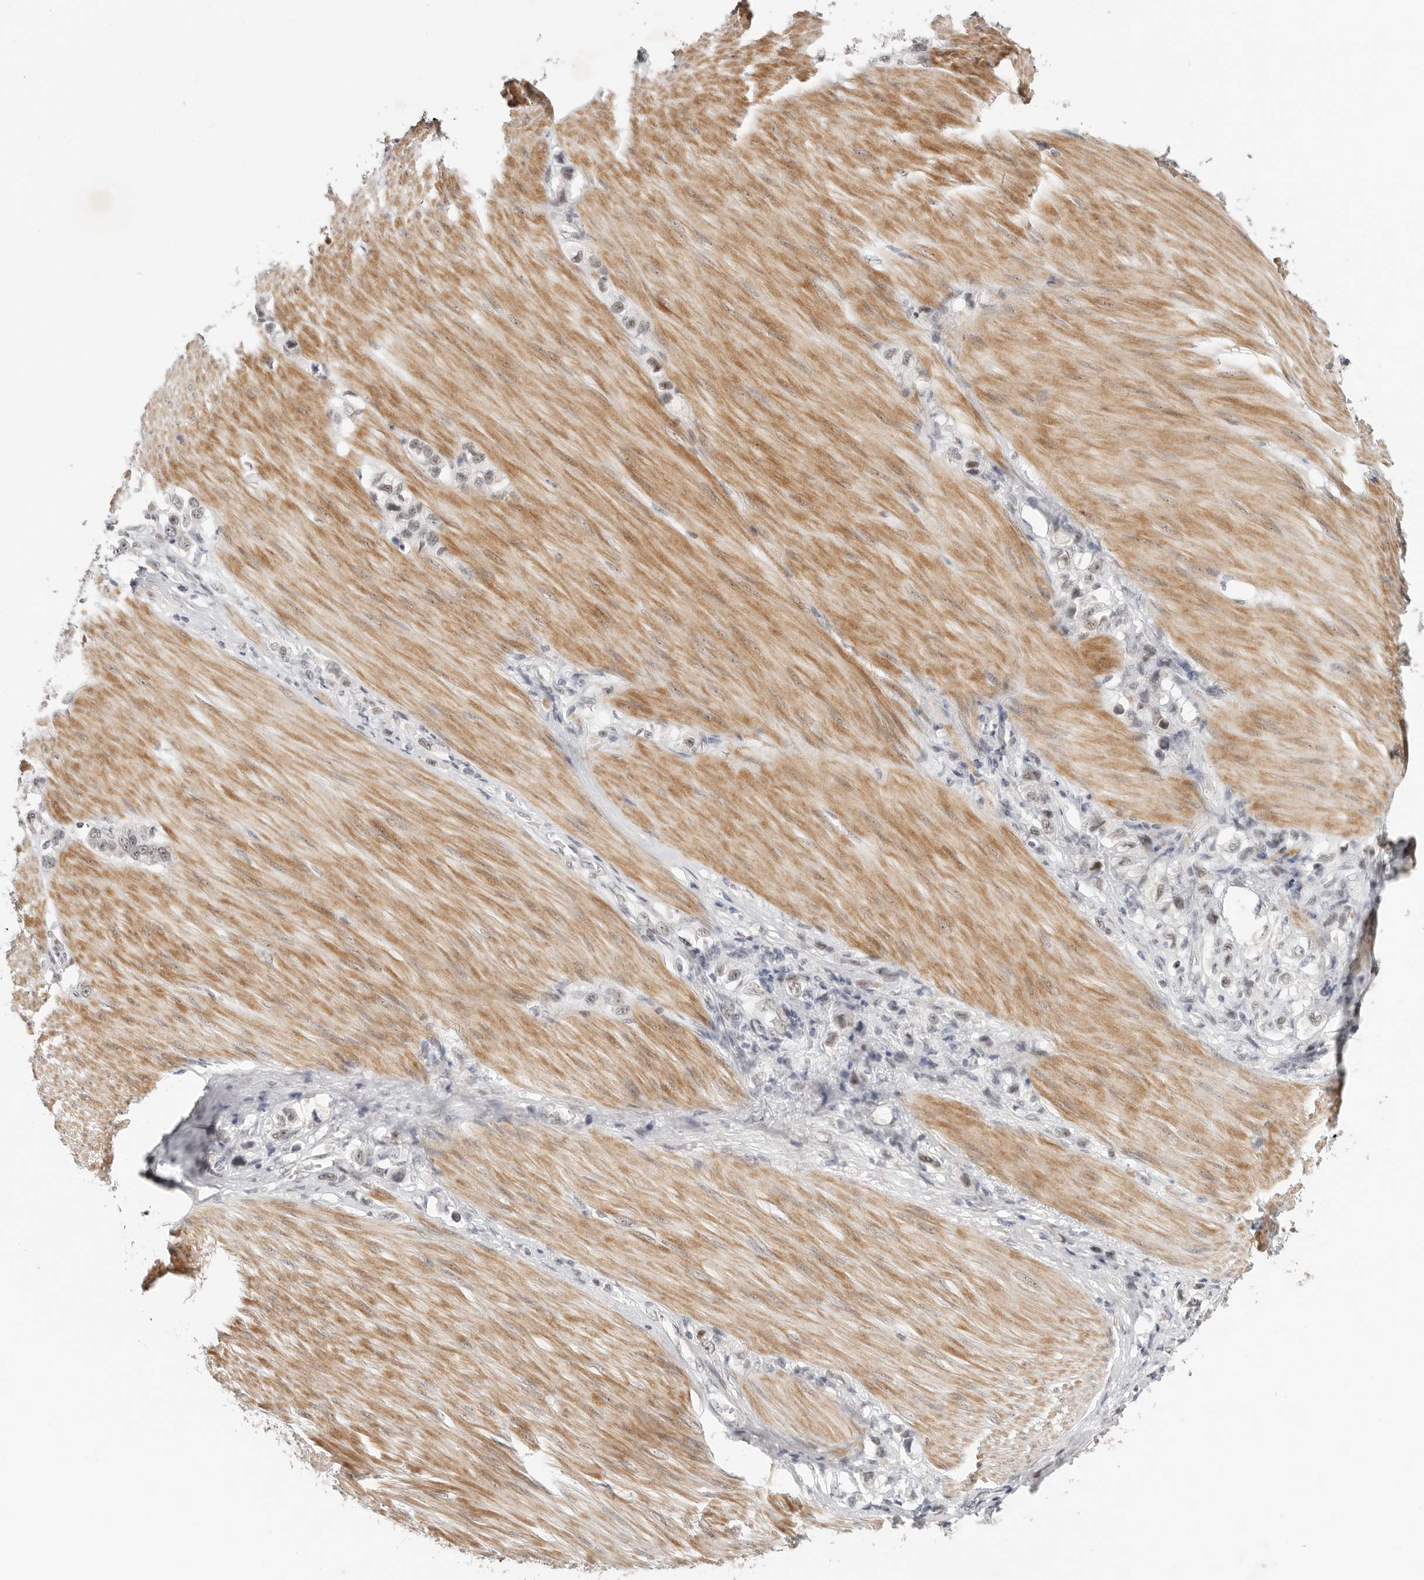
{"staining": {"intensity": "weak", "quantity": "<25%", "location": "nuclear"}, "tissue": "stomach cancer", "cell_type": "Tumor cells", "image_type": "cancer", "snomed": [{"axis": "morphology", "description": "Adenocarcinoma, NOS"}, {"axis": "topography", "description": "Stomach"}], "caption": "DAB immunohistochemical staining of human stomach adenocarcinoma exhibits no significant staining in tumor cells.", "gene": "LARP7", "patient": {"sex": "female", "age": 65}}